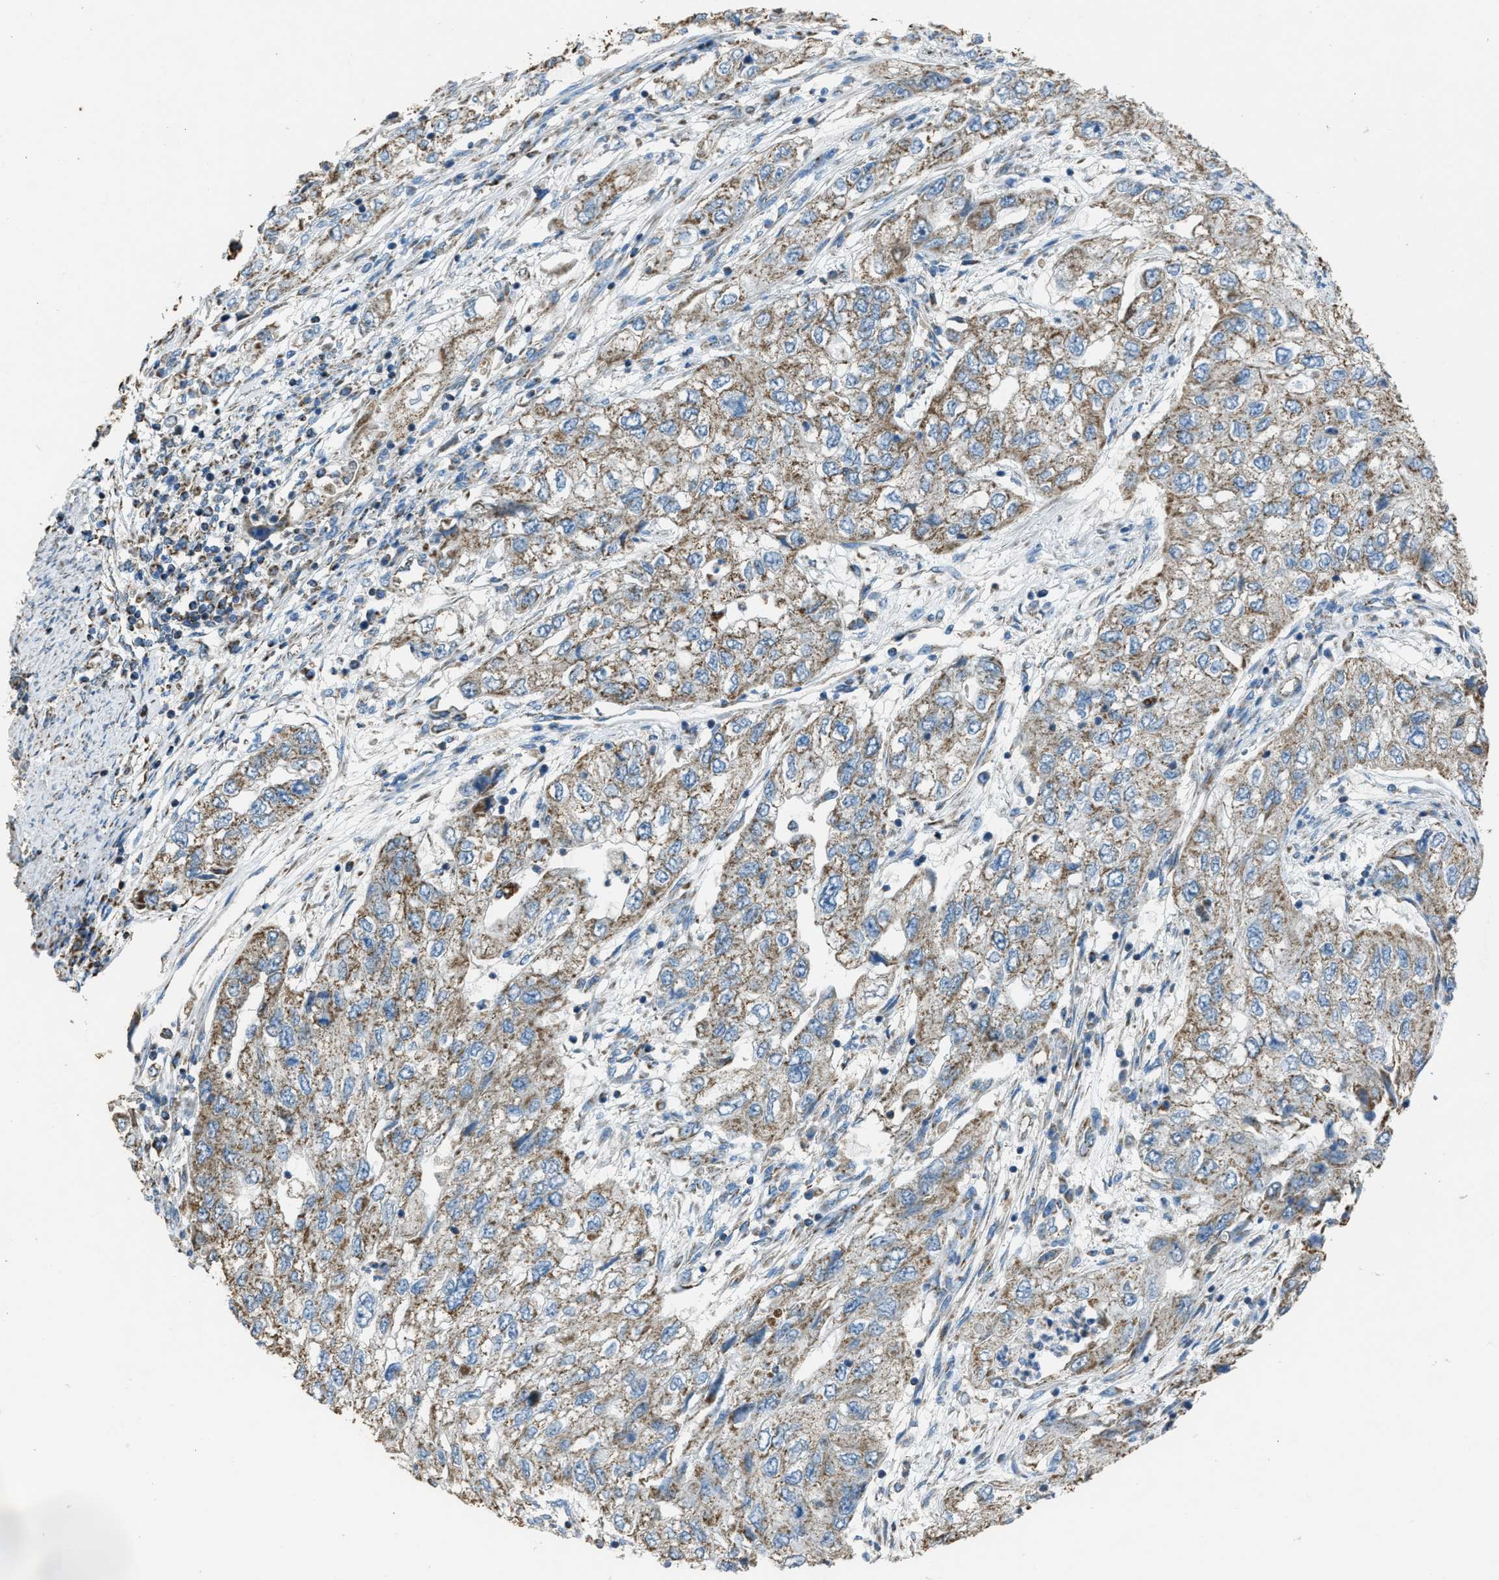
{"staining": {"intensity": "moderate", "quantity": ">75%", "location": "cytoplasmic/membranous"}, "tissue": "endometrial cancer", "cell_type": "Tumor cells", "image_type": "cancer", "snomed": [{"axis": "morphology", "description": "Adenocarcinoma, NOS"}, {"axis": "topography", "description": "Endometrium"}], "caption": "Endometrial adenocarcinoma tissue exhibits moderate cytoplasmic/membranous expression in about >75% of tumor cells", "gene": "SLC25A11", "patient": {"sex": "female", "age": 49}}